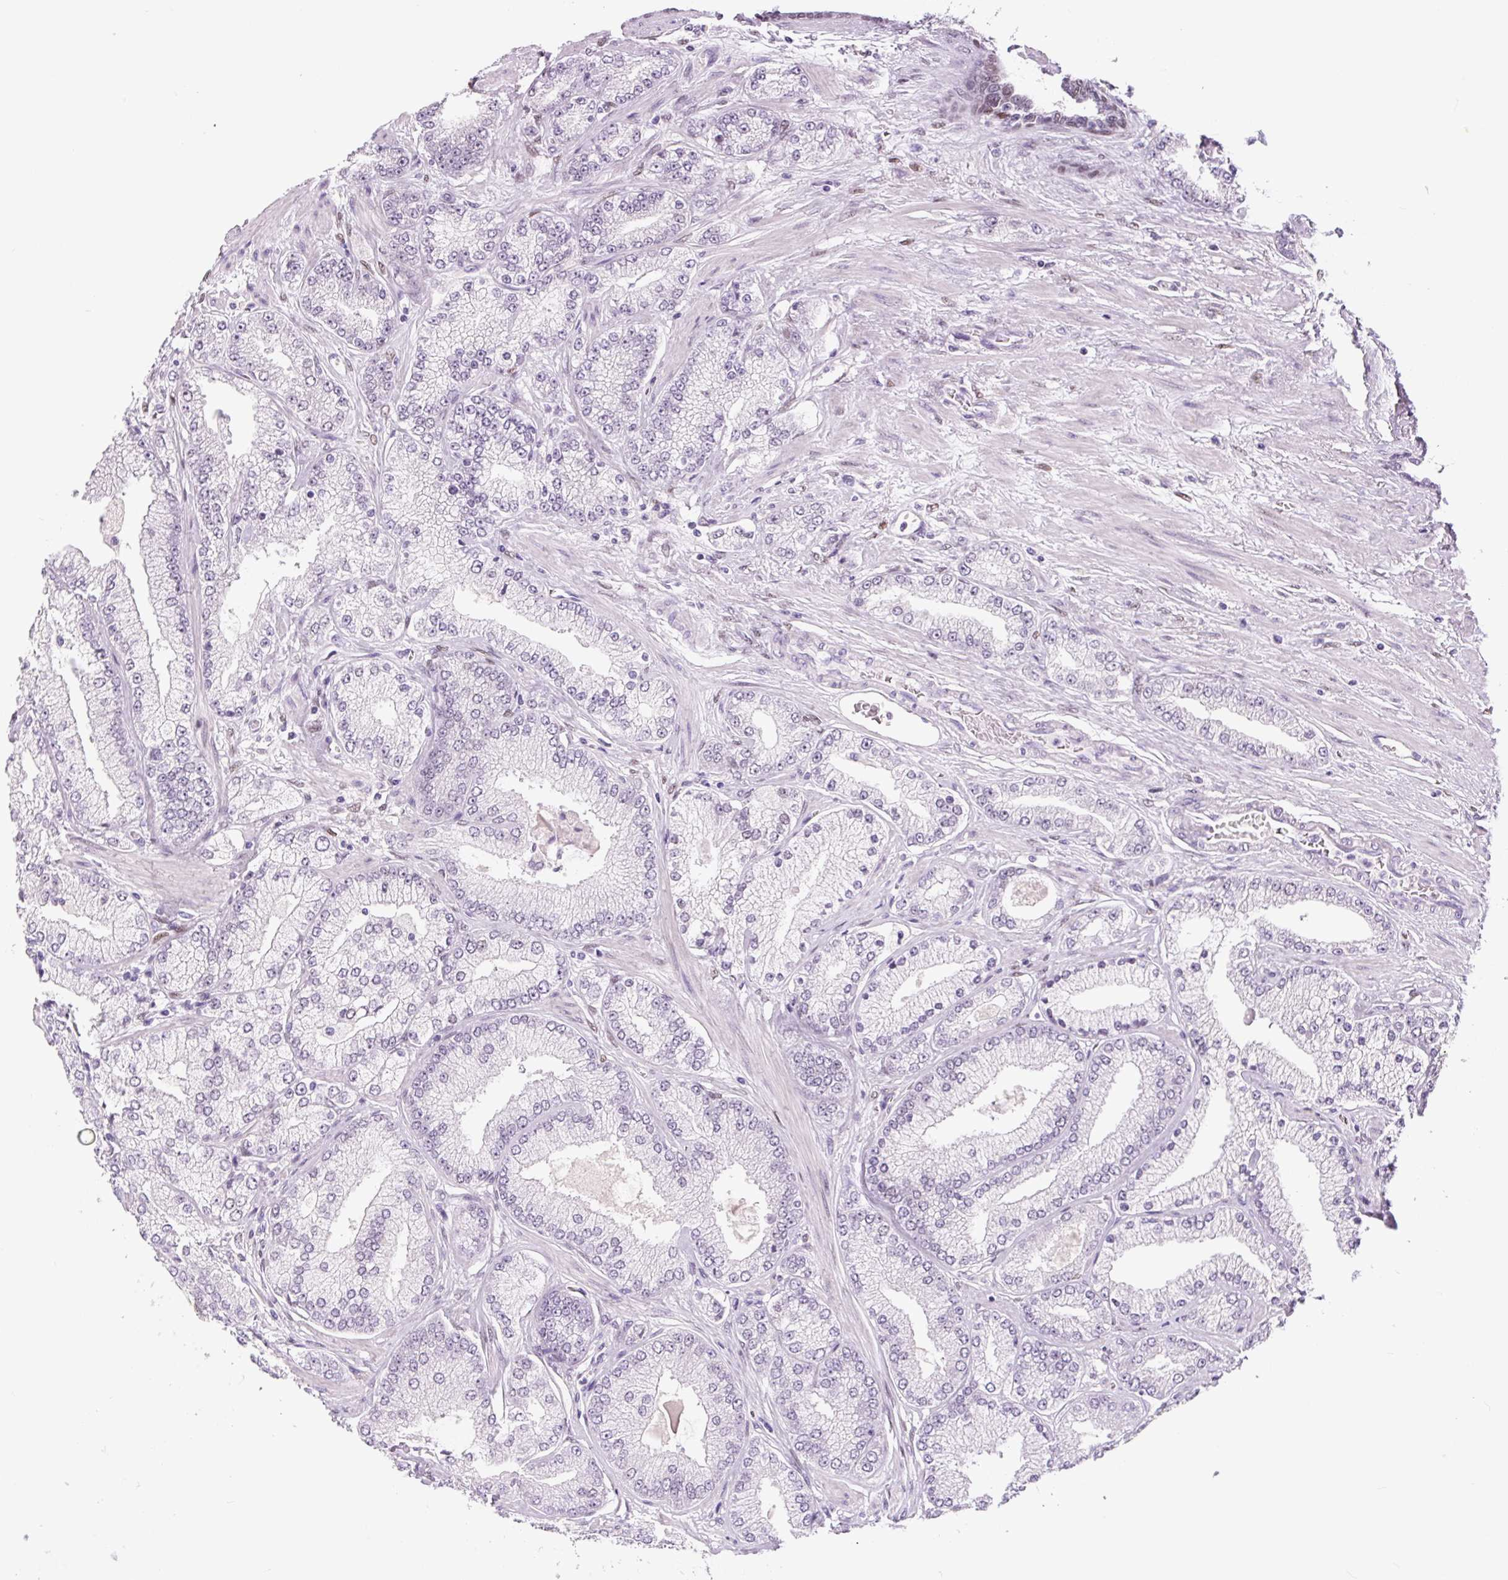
{"staining": {"intensity": "negative", "quantity": "none", "location": "none"}, "tissue": "prostate cancer", "cell_type": "Tumor cells", "image_type": "cancer", "snomed": [{"axis": "morphology", "description": "Adenocarcinoma, High grade"}, {"axis": "topography", "description": "Prostate"}], "caption": "Immunohistochemistry of human prostate high-grade adenocarcinoma exhibits no expression in tumor cells. (Stains: DAB (3,3'-diaminobenzidine) immunohistochemistry with hematoxylin counter stain, Microscopy: brightfield microscopy at high magnification).", "gene": "SIX1", "patient": {"sex": "male", "age": 68}}